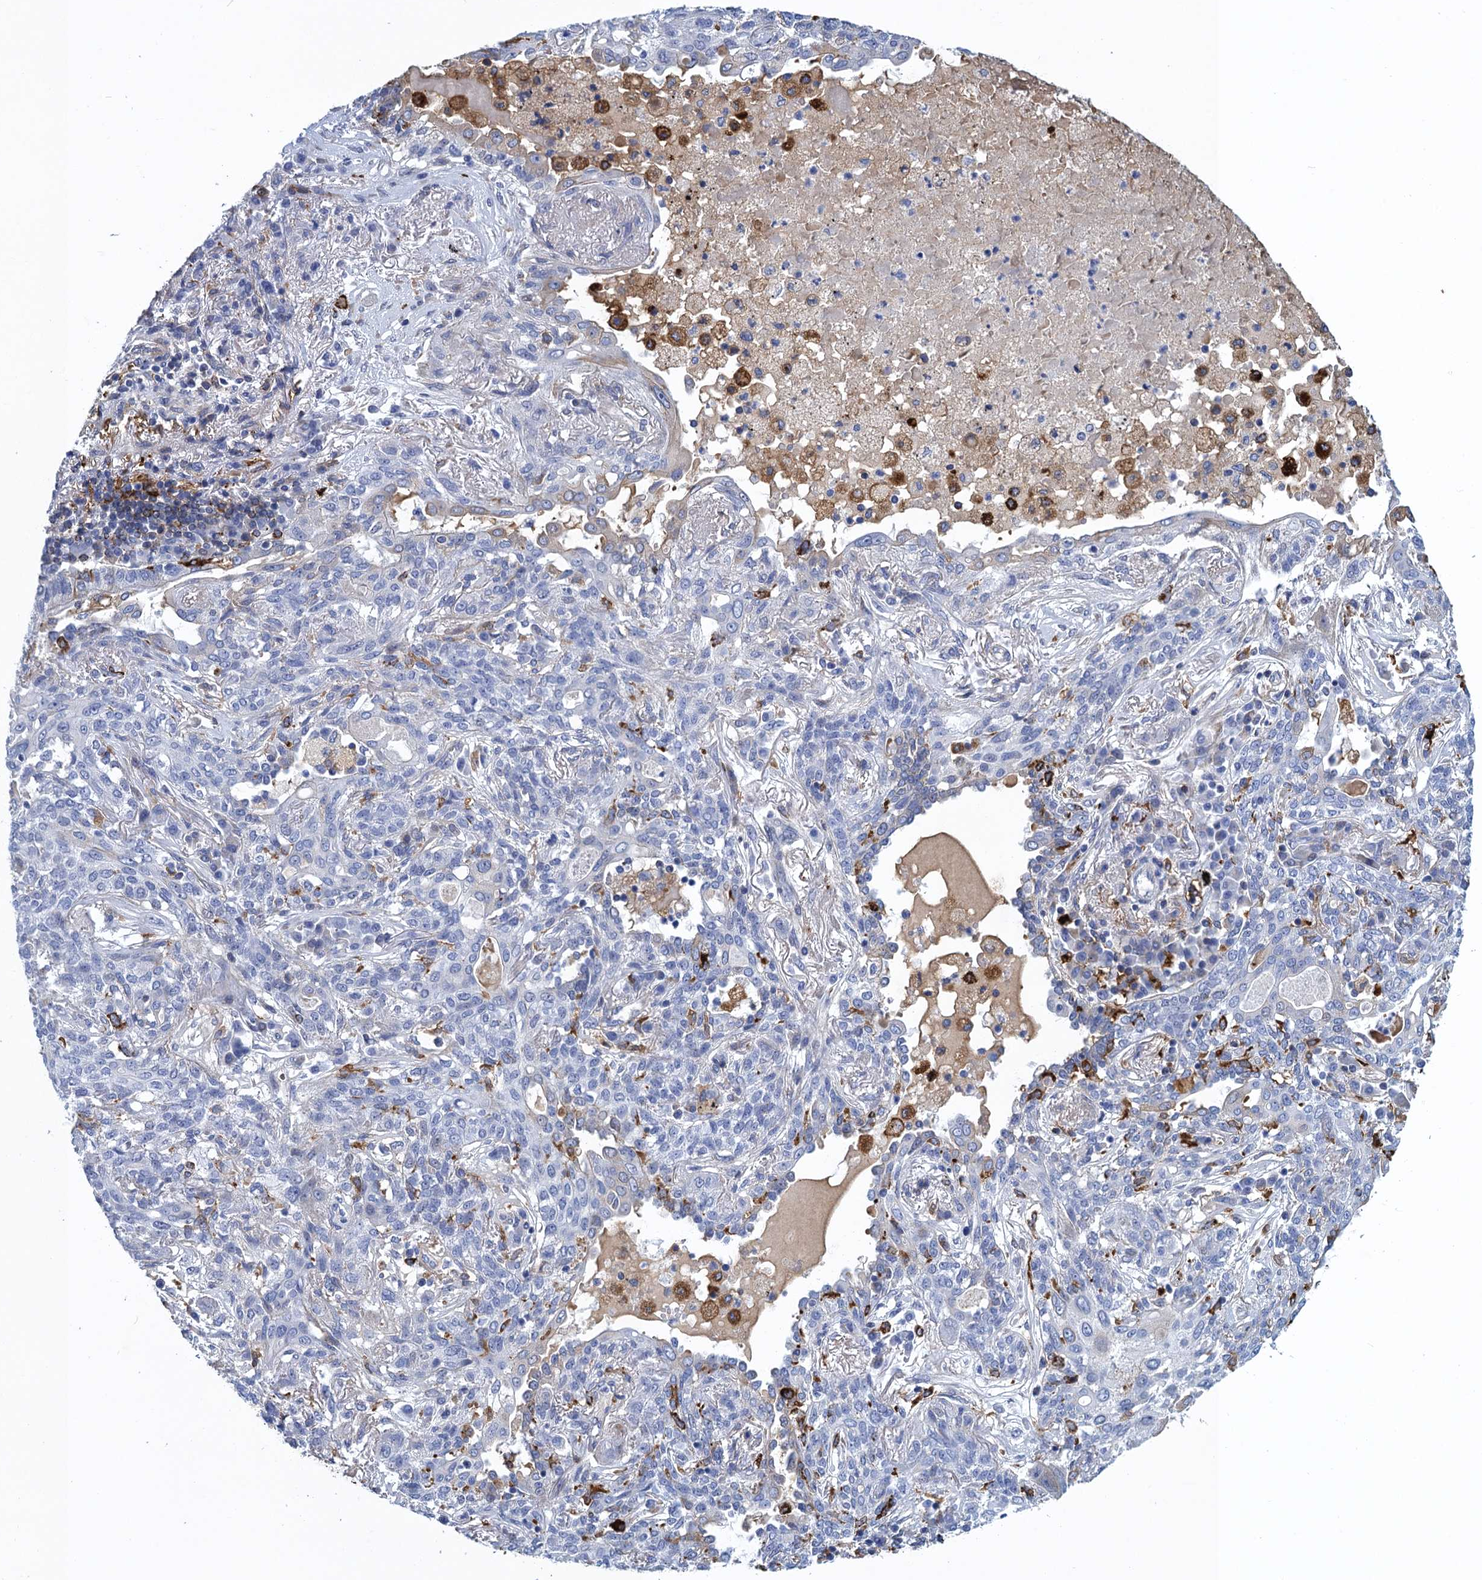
{"staining": {"intensity": "negative", "quantity": "none", "location": "none"}, "tissue": "lung cancer", "cell_type": "Tumor cells", "image_type": "cancer", "snomed": [{"axis": "morphology", "description": "Squamous cell carcinoma, NOS"}, {"axis": "topography", "description": "Lung"}], "caption": "Immunohistochemistry photomicrograph of neoplastic tissue: lung cancer (squamous cell carcinoma) stained with DAB shows no significant protein staining in tumor cells.", "gene": "DNHD1", "patient": {"sex": "female", "age": 70}}